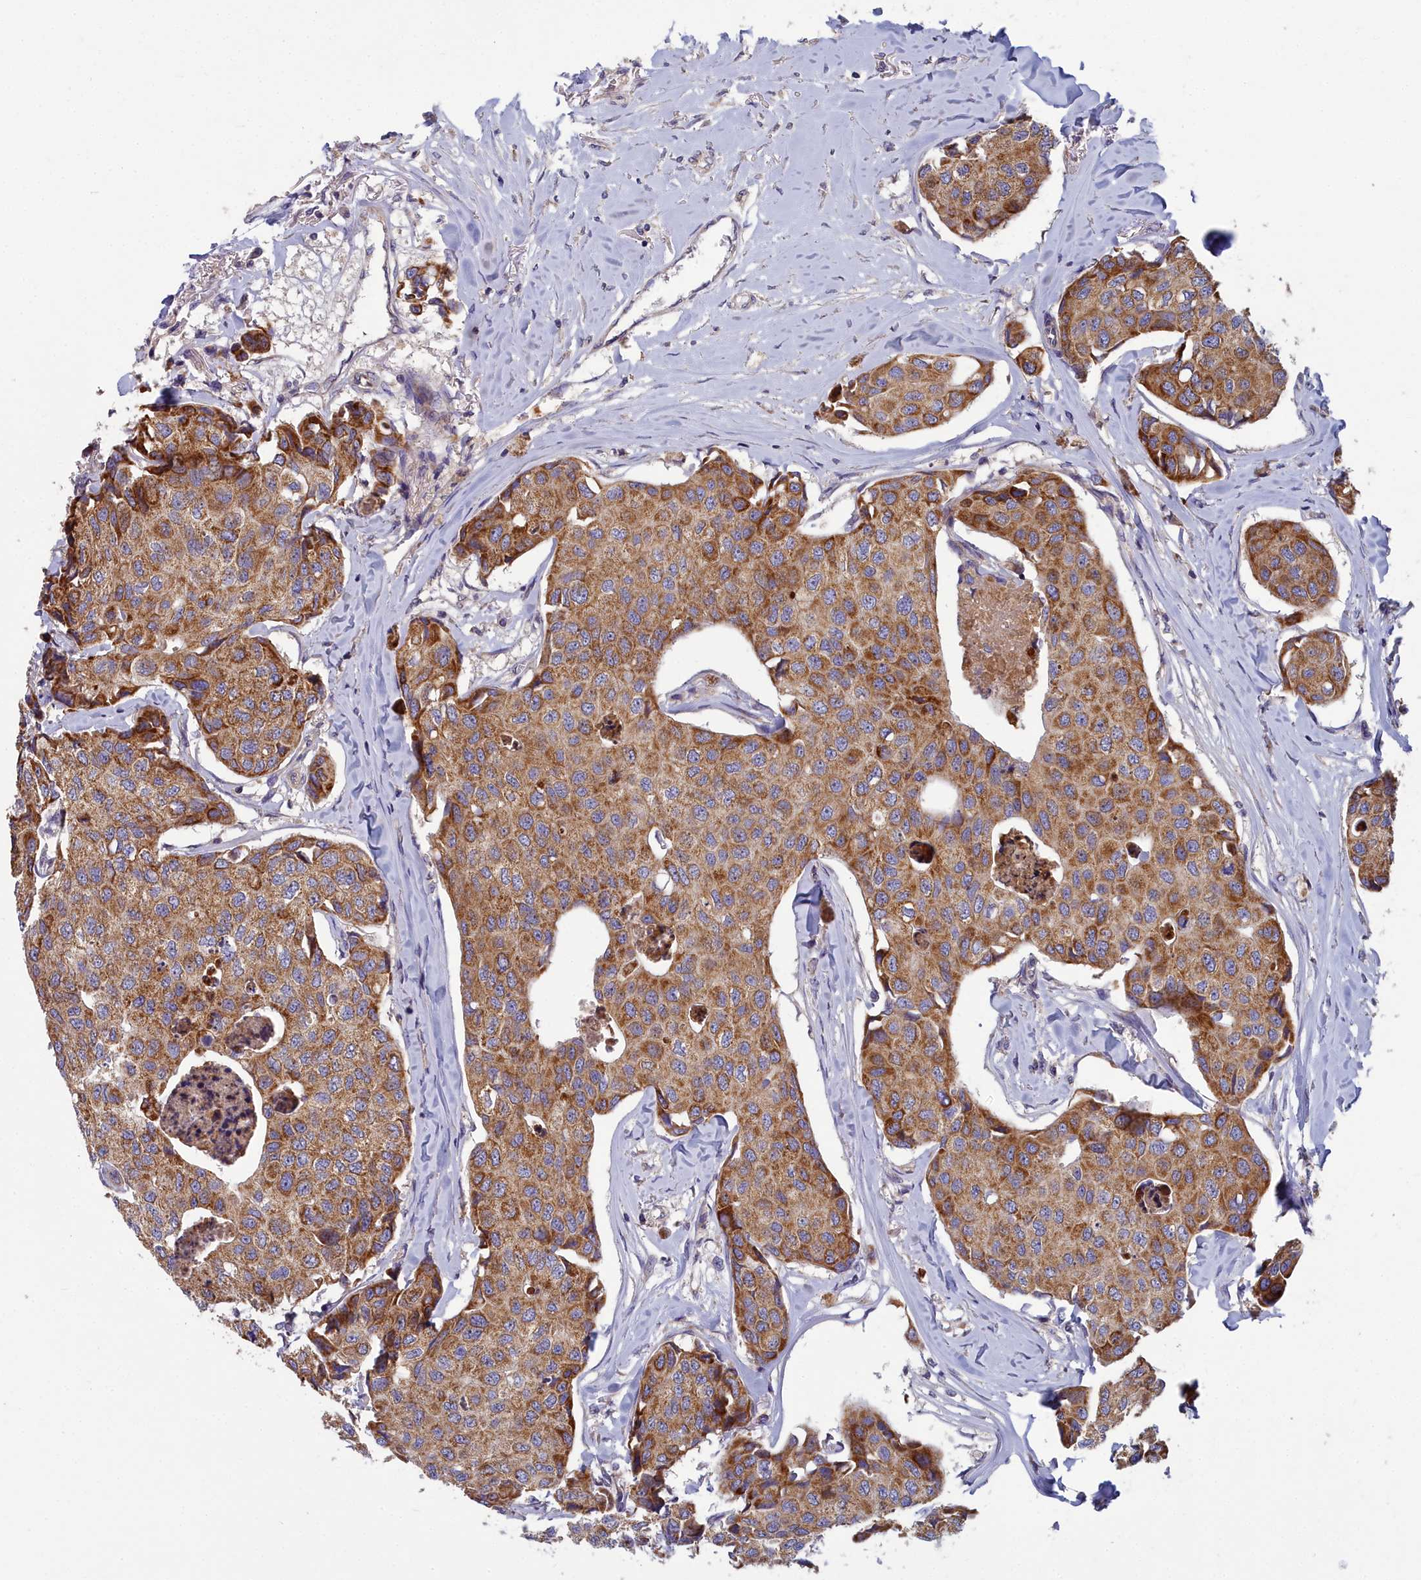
{"staining": {"intensity": "moderate", "quantity": ">75%", "location": "cytoplasmic/membranous"}, "tissue": "breast cancer", "cell_type": "Tumor cells", "image_type": "cancer", "snomed": [{"axis": "morphology", "description": "Duct carcinoma"}, {"axis": "topography", "description": "Breast"}], "caption": "Immunohistochemical staining of breast cancer displays medium levels of moderate cytoplasmic/membranous protein expression in about >75% of tumor cells.", "gene": "COX20", "patient": {"sex": "female", "age": 80}}